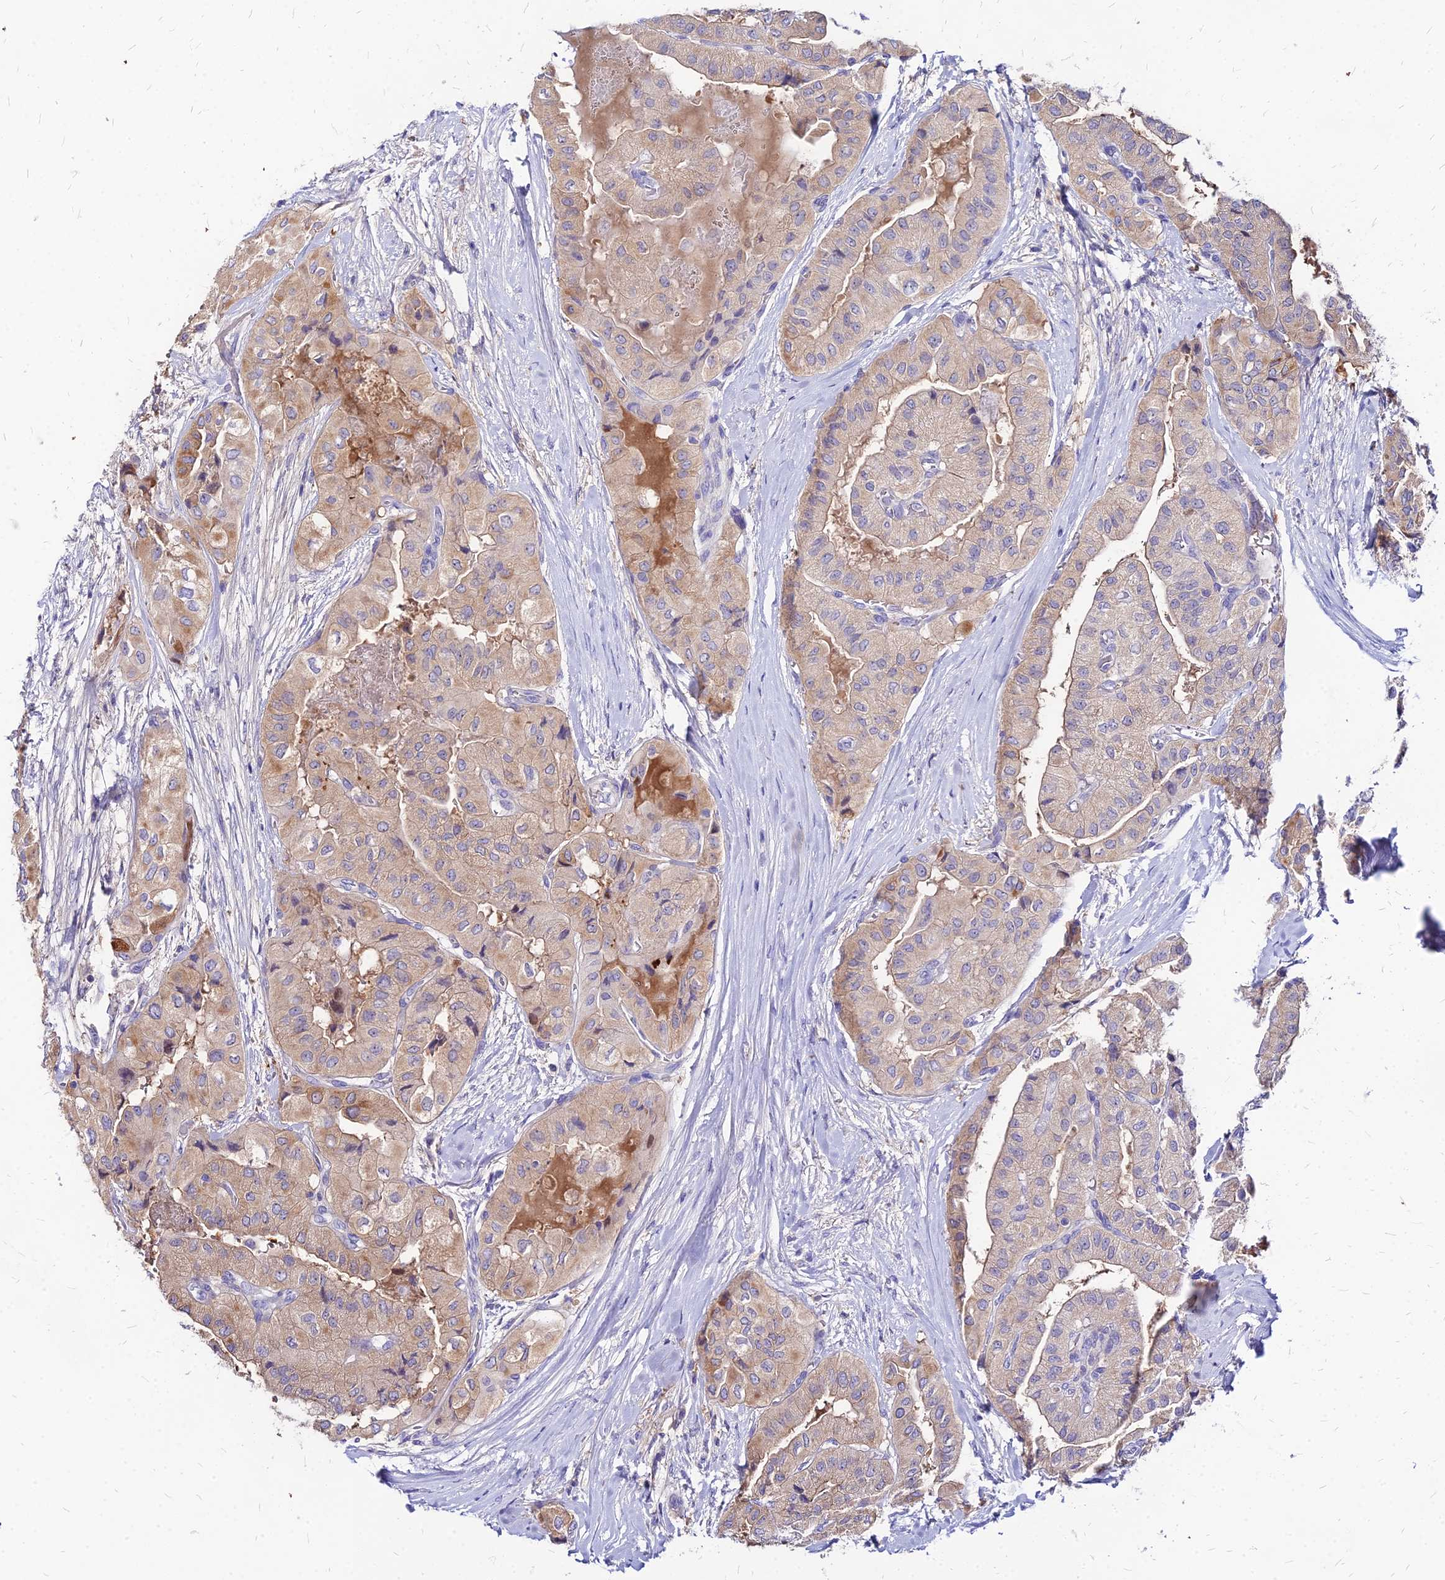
{"staining": {"intensity": "weak", "quantity": ">75%", "location": "cytoplasmic/membranous"}, "tissue": "thyroid cancer", "cell_type": "Tumor cells", "image_type": "cancer", "snomed": [{"axis": "morphology", "description": "Papillary adenocarcinoma, NOS"}, {"axis": "topography", "description": "Thyroid gland"}], "caption": "This histopathology image exhibits immunohistochemistry (IHC) staining of thyroid cancer (papillary adenocarcinoma), with low weak cytoplasmic/membranous positivity in about >75% of tumor cells.", "gene": "ACSM6", "patient": {"sex": "female", "age": 59}}